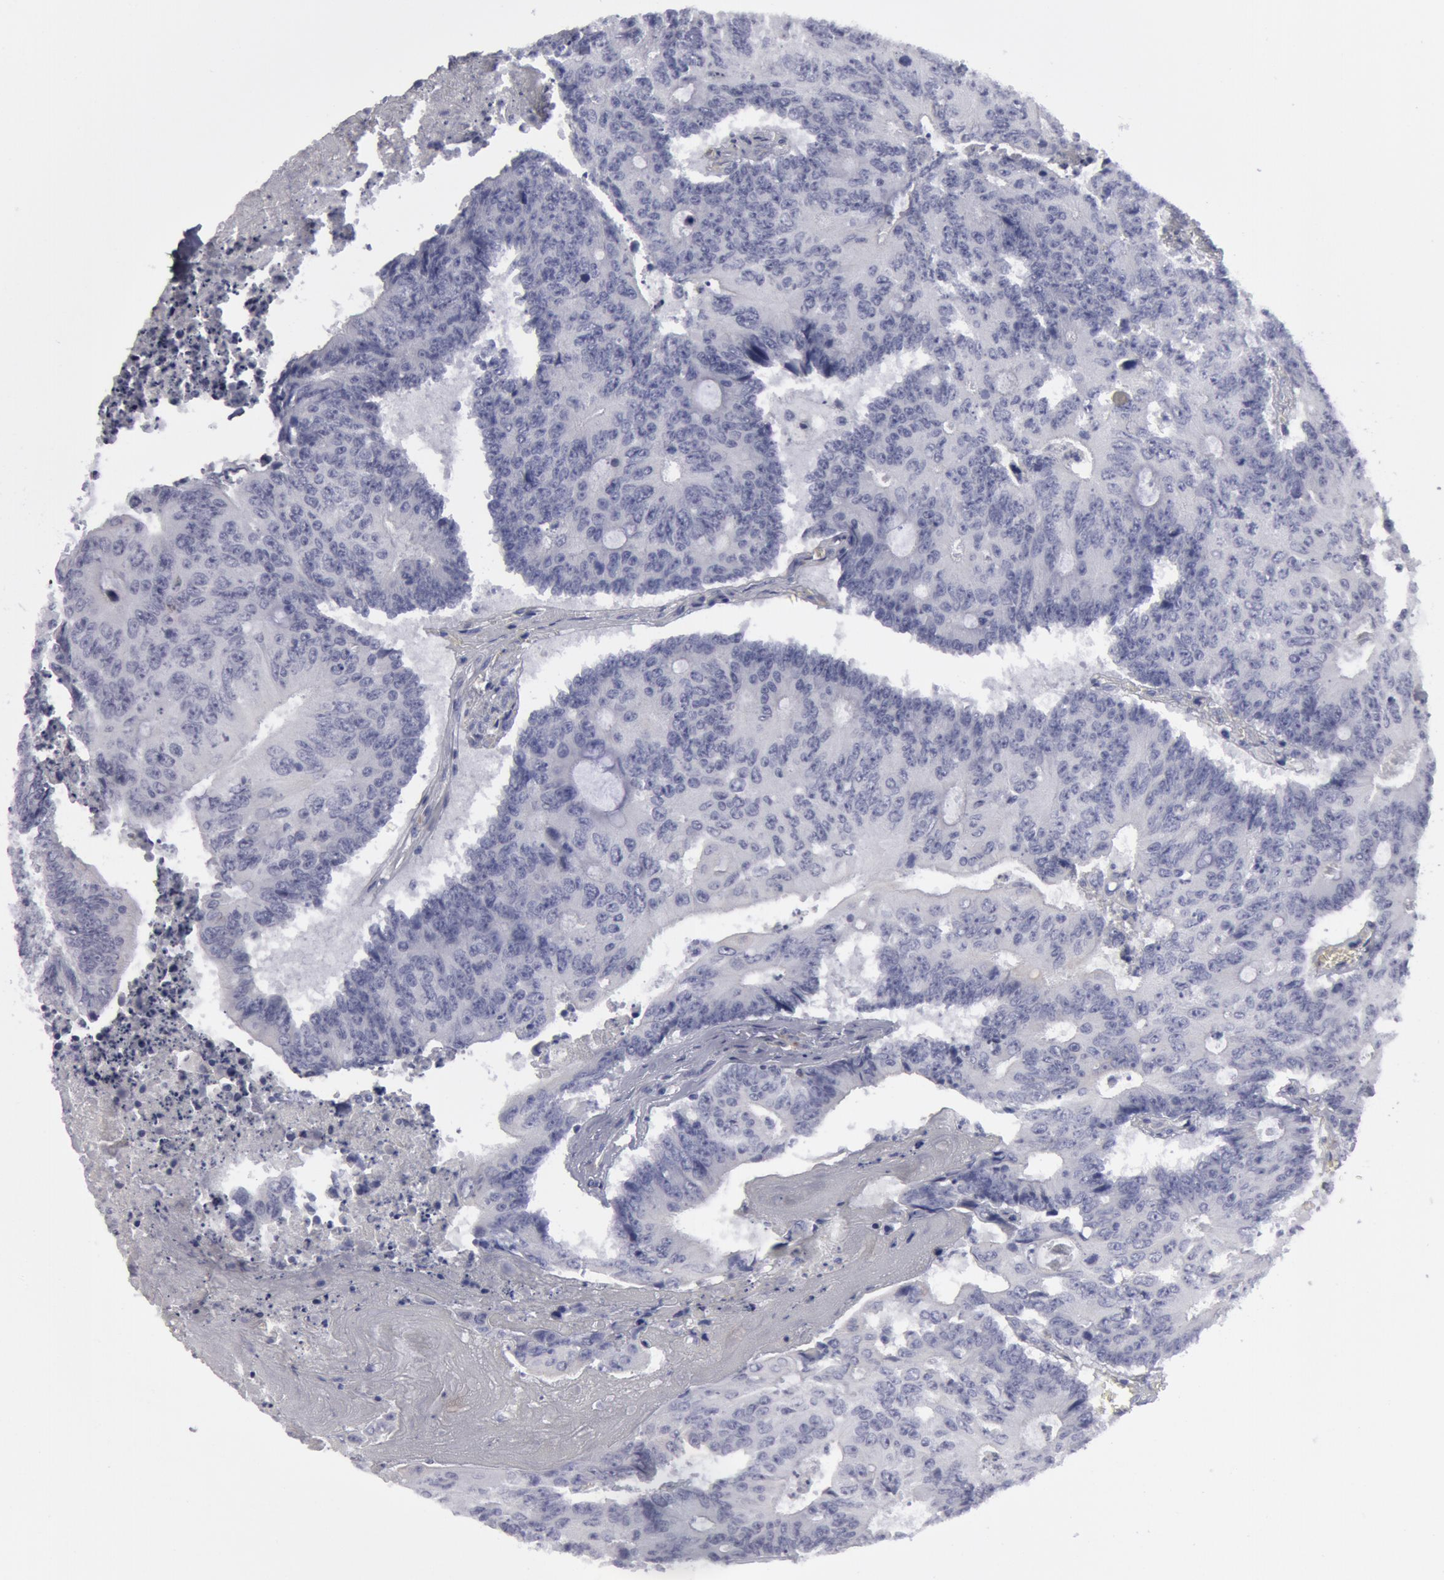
{"staining": {"intensity": "negative", "quantity": "none", "location": "none"}, "tissue": "colorectal cancer", "cell_type": "Tumor cells", "image_type": "cancer", "snomed": [{"axis": "morphology", "description": "Adenocarcinoma, NOS"}, {"axis": "topography", "description": "Colon"}], "caption": "IHC of human colorectal cancer exhibits no expression in tumor cells.", "gene": "SMC1B", "patient": {"sex": "male", "age": 65}}